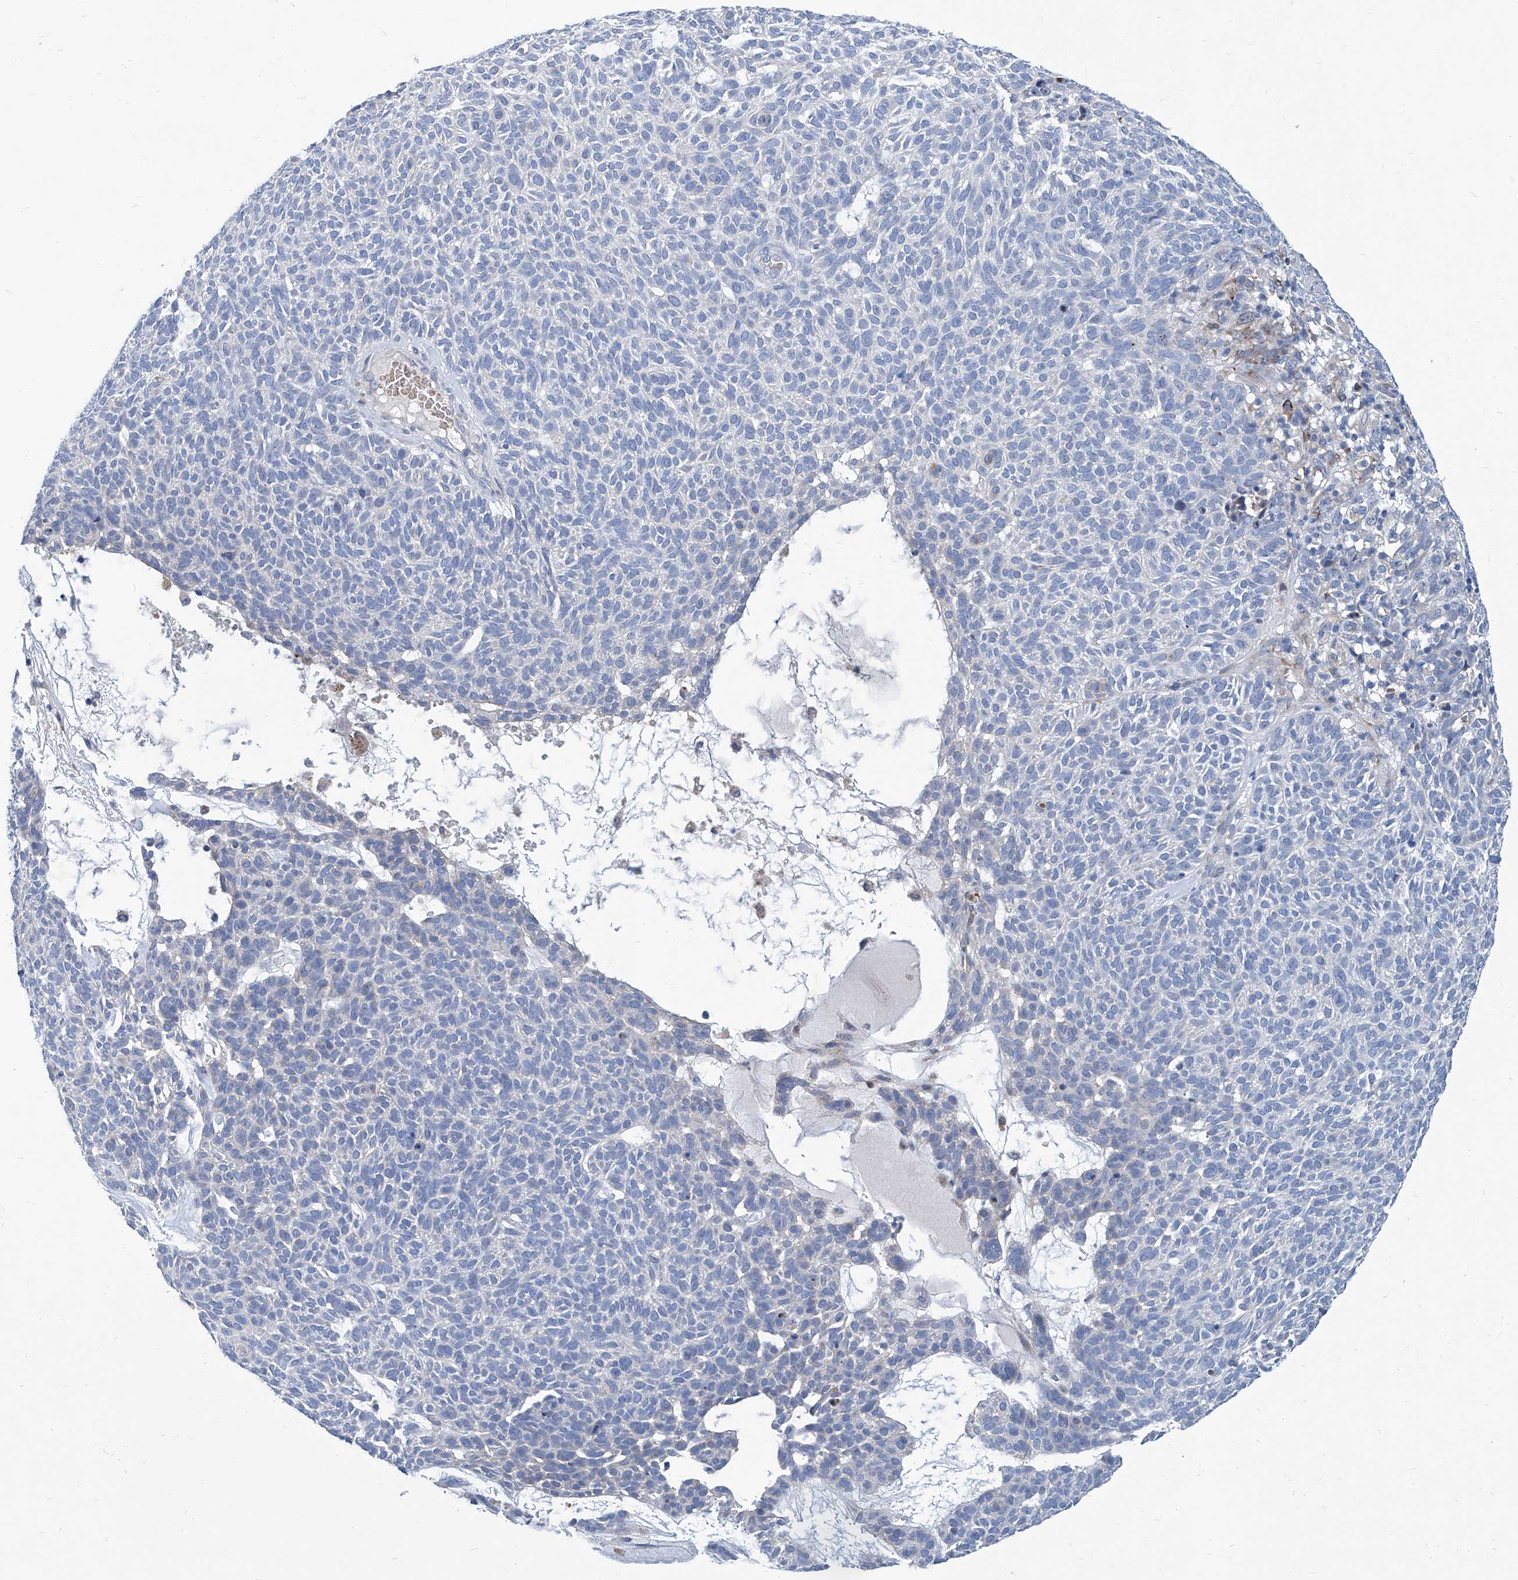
{"staining": {"intensity": "negative", "quantity": "none", "location": "none"}, "tissue": "skin cancer", "cell_type": "Tumor cells", "image_type": "cancer", "snomed": [{"axis": "morphology", "description": "Squamous cell carcinoma, NOS"}, {"axis": "topography", "description": "Skin"}], "caption": "IHC of human skin cancer (squamous cell carcinoma) demonstrates no positivity in tumor cells.", "gene": "FPR2", "patient": {"sex": "female", "age": 90}}